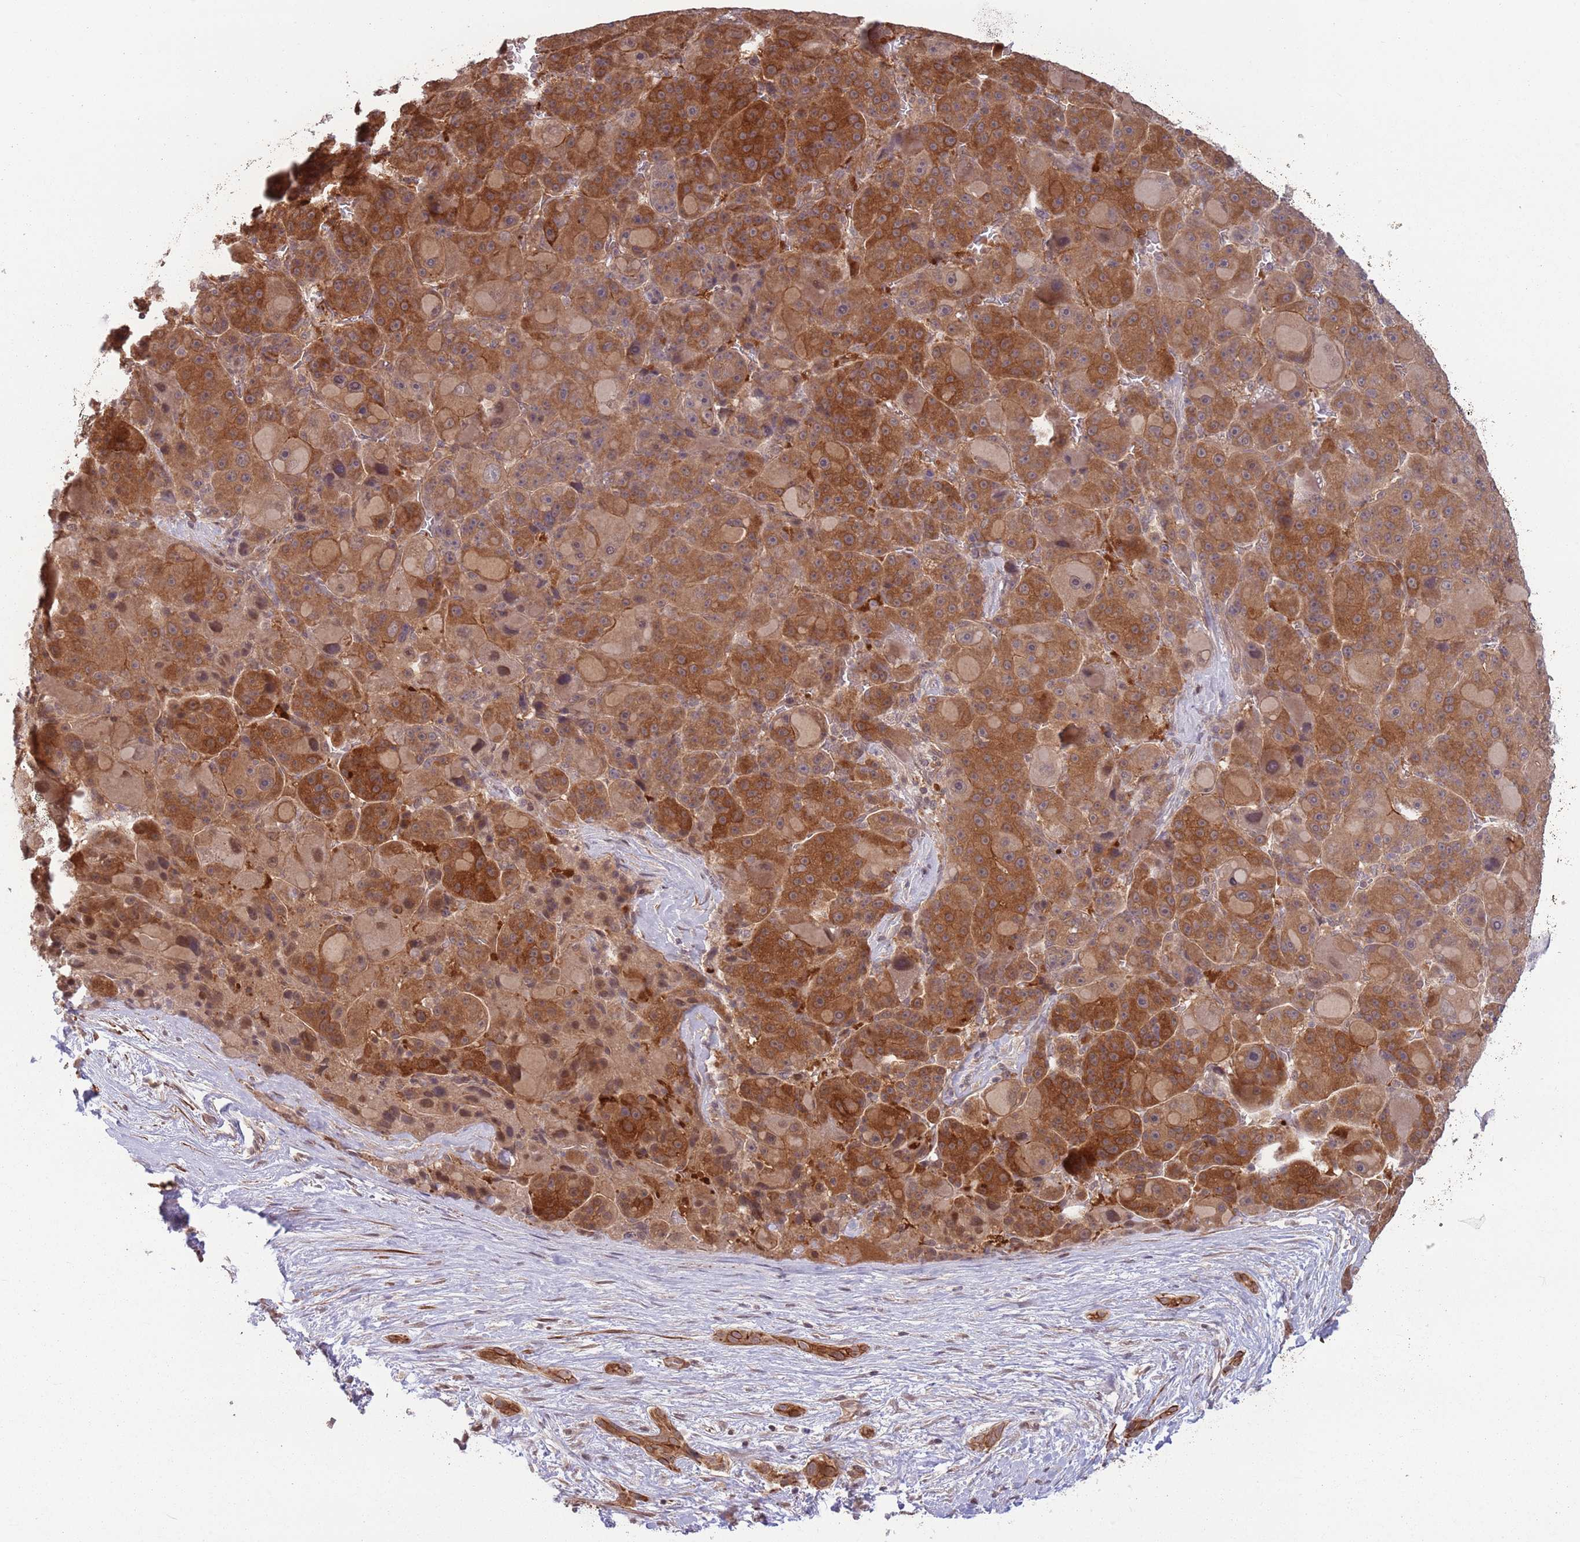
{"staining": {"intensity": "strong", "quantity": ">75%", "location": "cytoplasmic/membranous,nuclear"}, "tissue": "liver cancer", "cell_type": "Tumor cells", "image_type": "cancer", "snomed": [{"axis": "morphology", "description": "Carcinoma, Hepatocellular, NOS"}, {"axis": "topography", "description": "Liver"}], "caption": "Immunohistochemistry (IHC) image of neoplastic tissue: human liver hepatocellular carcinoma stained using immunohistochemistry (IHC) demonstrates high levels of strong protein expression localized specifically in the cytoplasmic/membranous and nuclear of tumor cells, appearing as a cytoplasmic/membranous and nuclear brown color.", "gene": "CCDC154", "patient": {"sex": "male", "age": 76}}